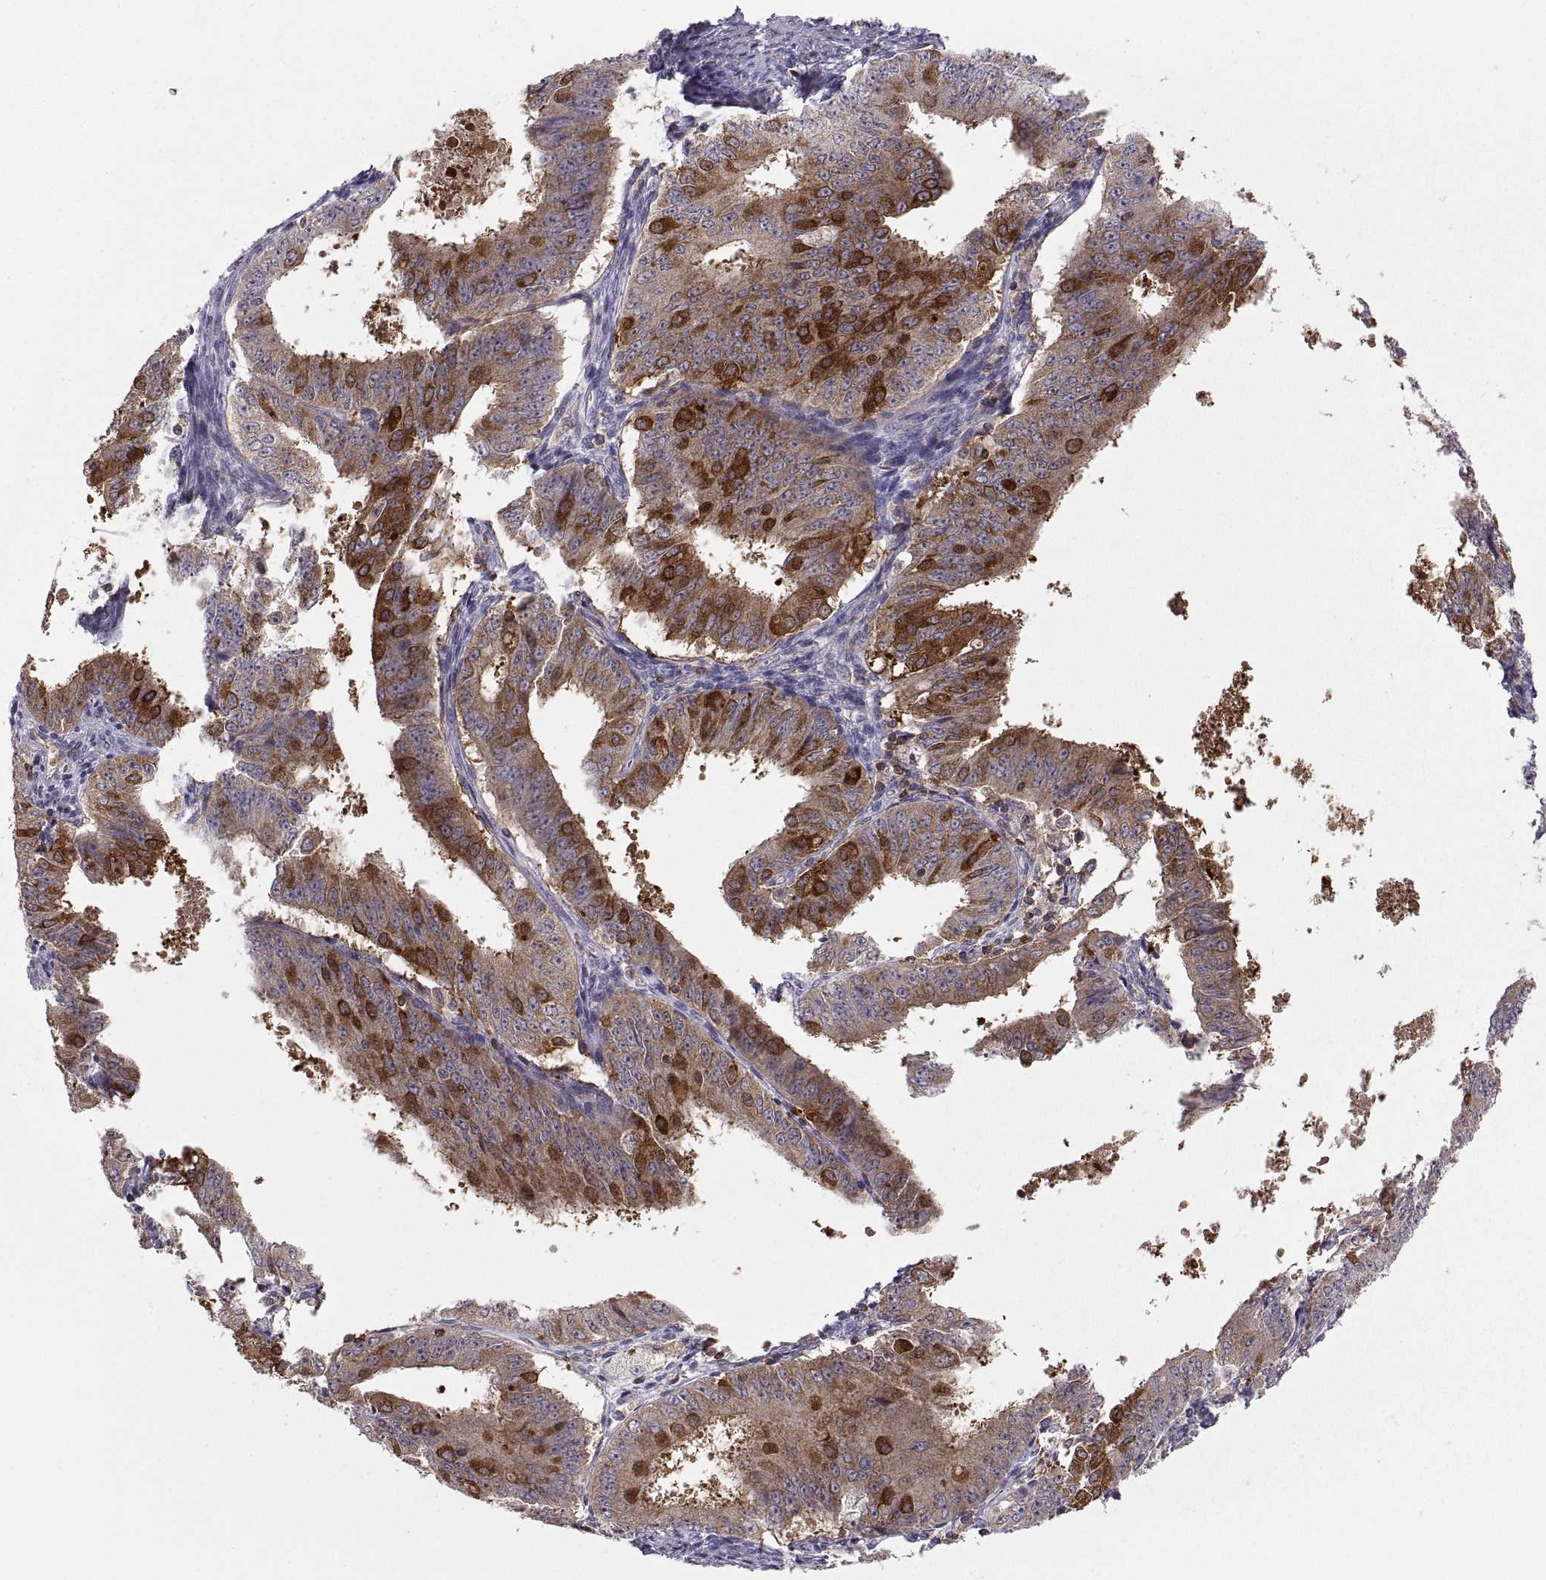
{"staining": {"intensity": "strong", "quantity": "<25%", "location": "cytoplasmic/membranous"}, "tissue": "ovarian cancer", "cell_type": "Tumor cells", "image_type": "cancer", "snomed": [{"axis": "morphology", "description": "Carcinoma, endometroid"}, {"axis": "topography", "description": "Ovary"}], "caption": "Tumor cells exhibit medium levels of strong cytoplasmic/membranous positivity in approximately <25% of cells in human ovarian endometroid carcinoma.", "gene": "EZR", "patient": {"sex": "female", "age": 42}}